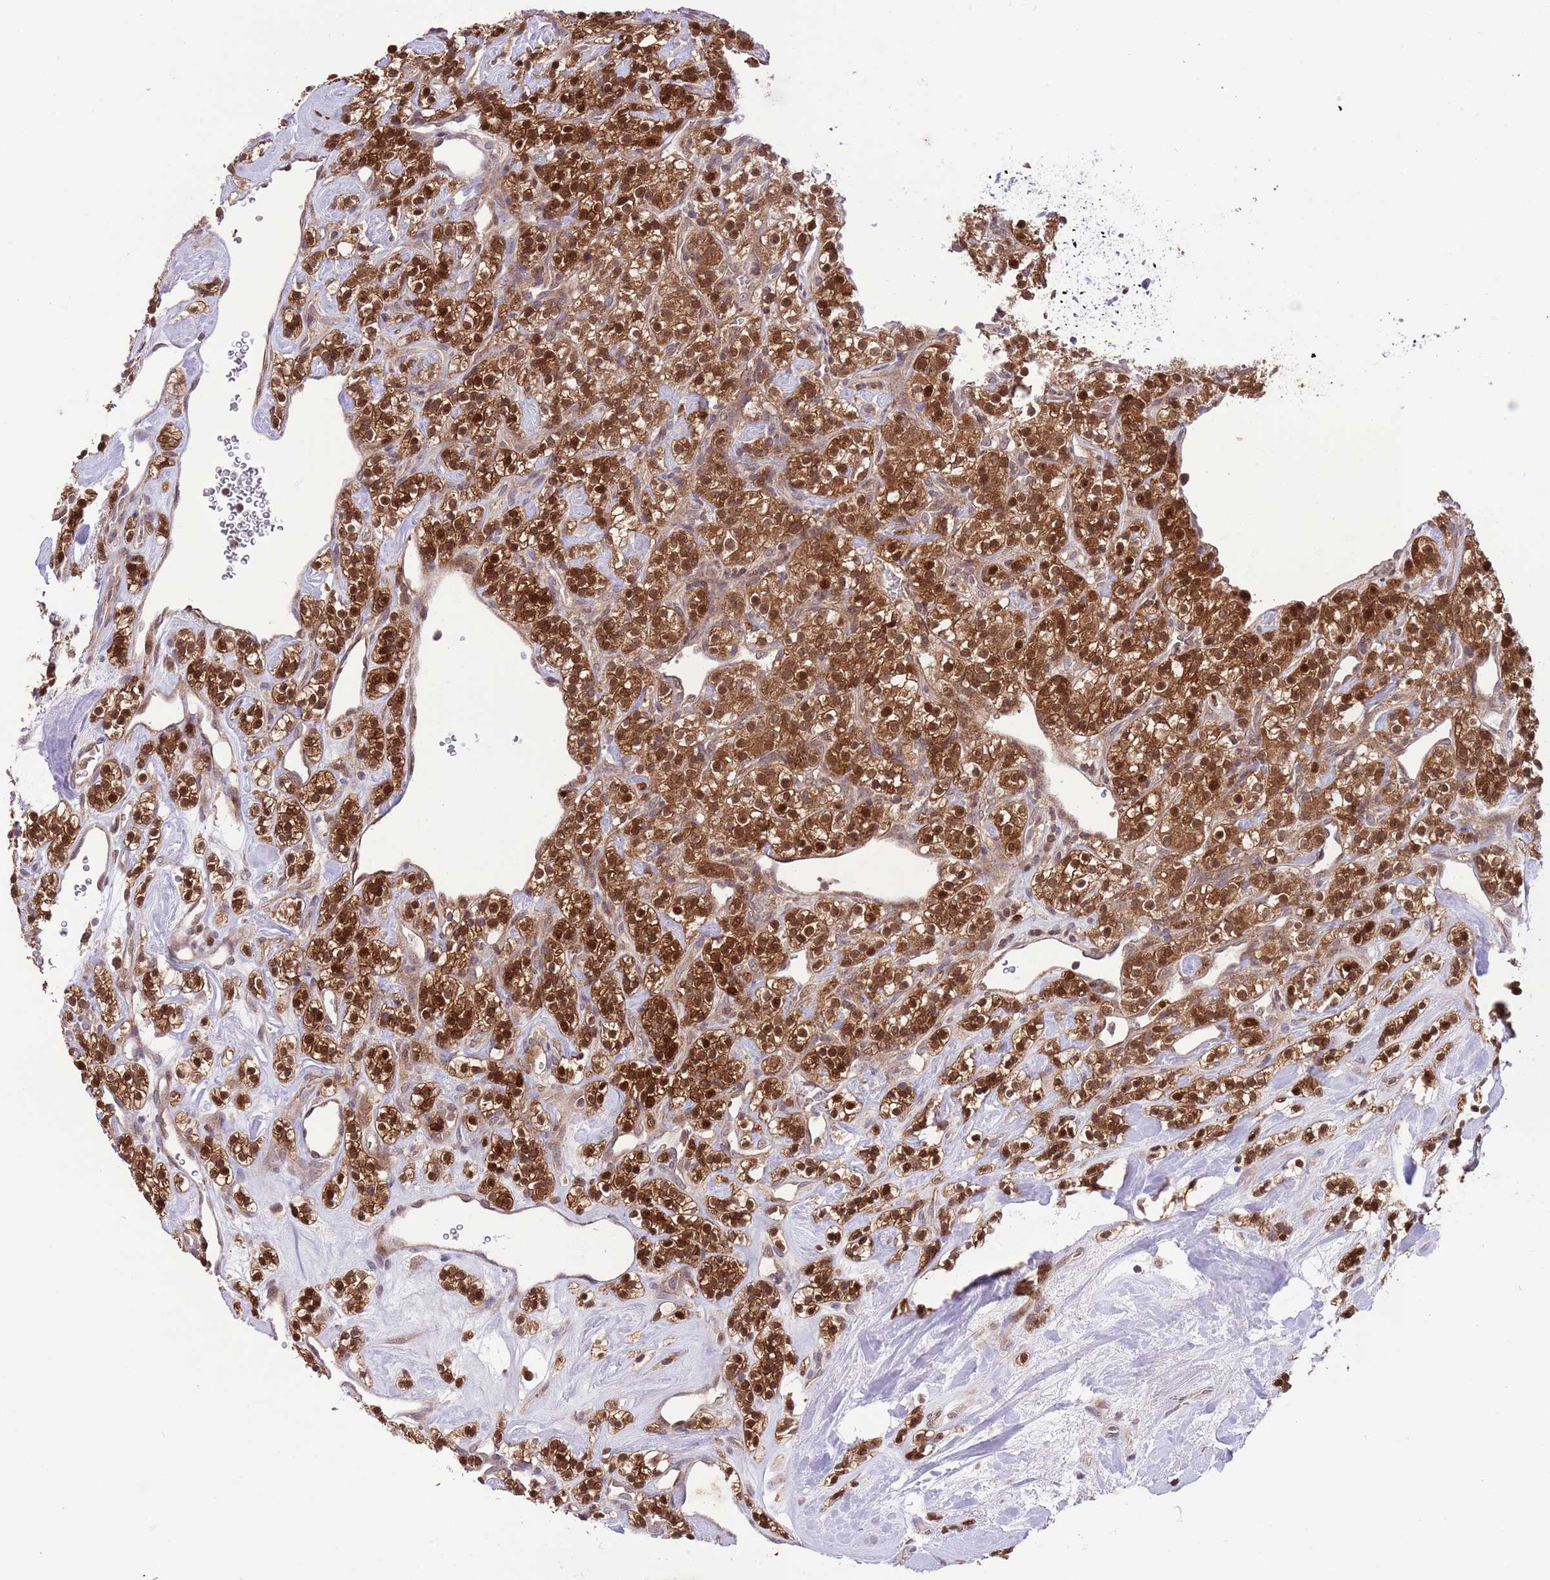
{"staining": {"intensity": "strong", "quantity": ">75%", "location": "cytoplasmic/membranous,nuclear"}, "tissue": "renal cancer", "cell_type": "Tumor cells", "image_type": "cancer", "snomed": [{"axis": "morphology", "description": "Adenocarcinoma, NOS"}, {"axis": "topography", "description": "Kidney"}], "caption": "High-power microscopy captured an IHC histopathology image of renal adenocarcinoma, revealing strong cytoplasmic/membranous and nuclear expression in about >75% of tumor cells.", "gene": "HDHD2", "patient": {"sex": "male", "age": 77}}